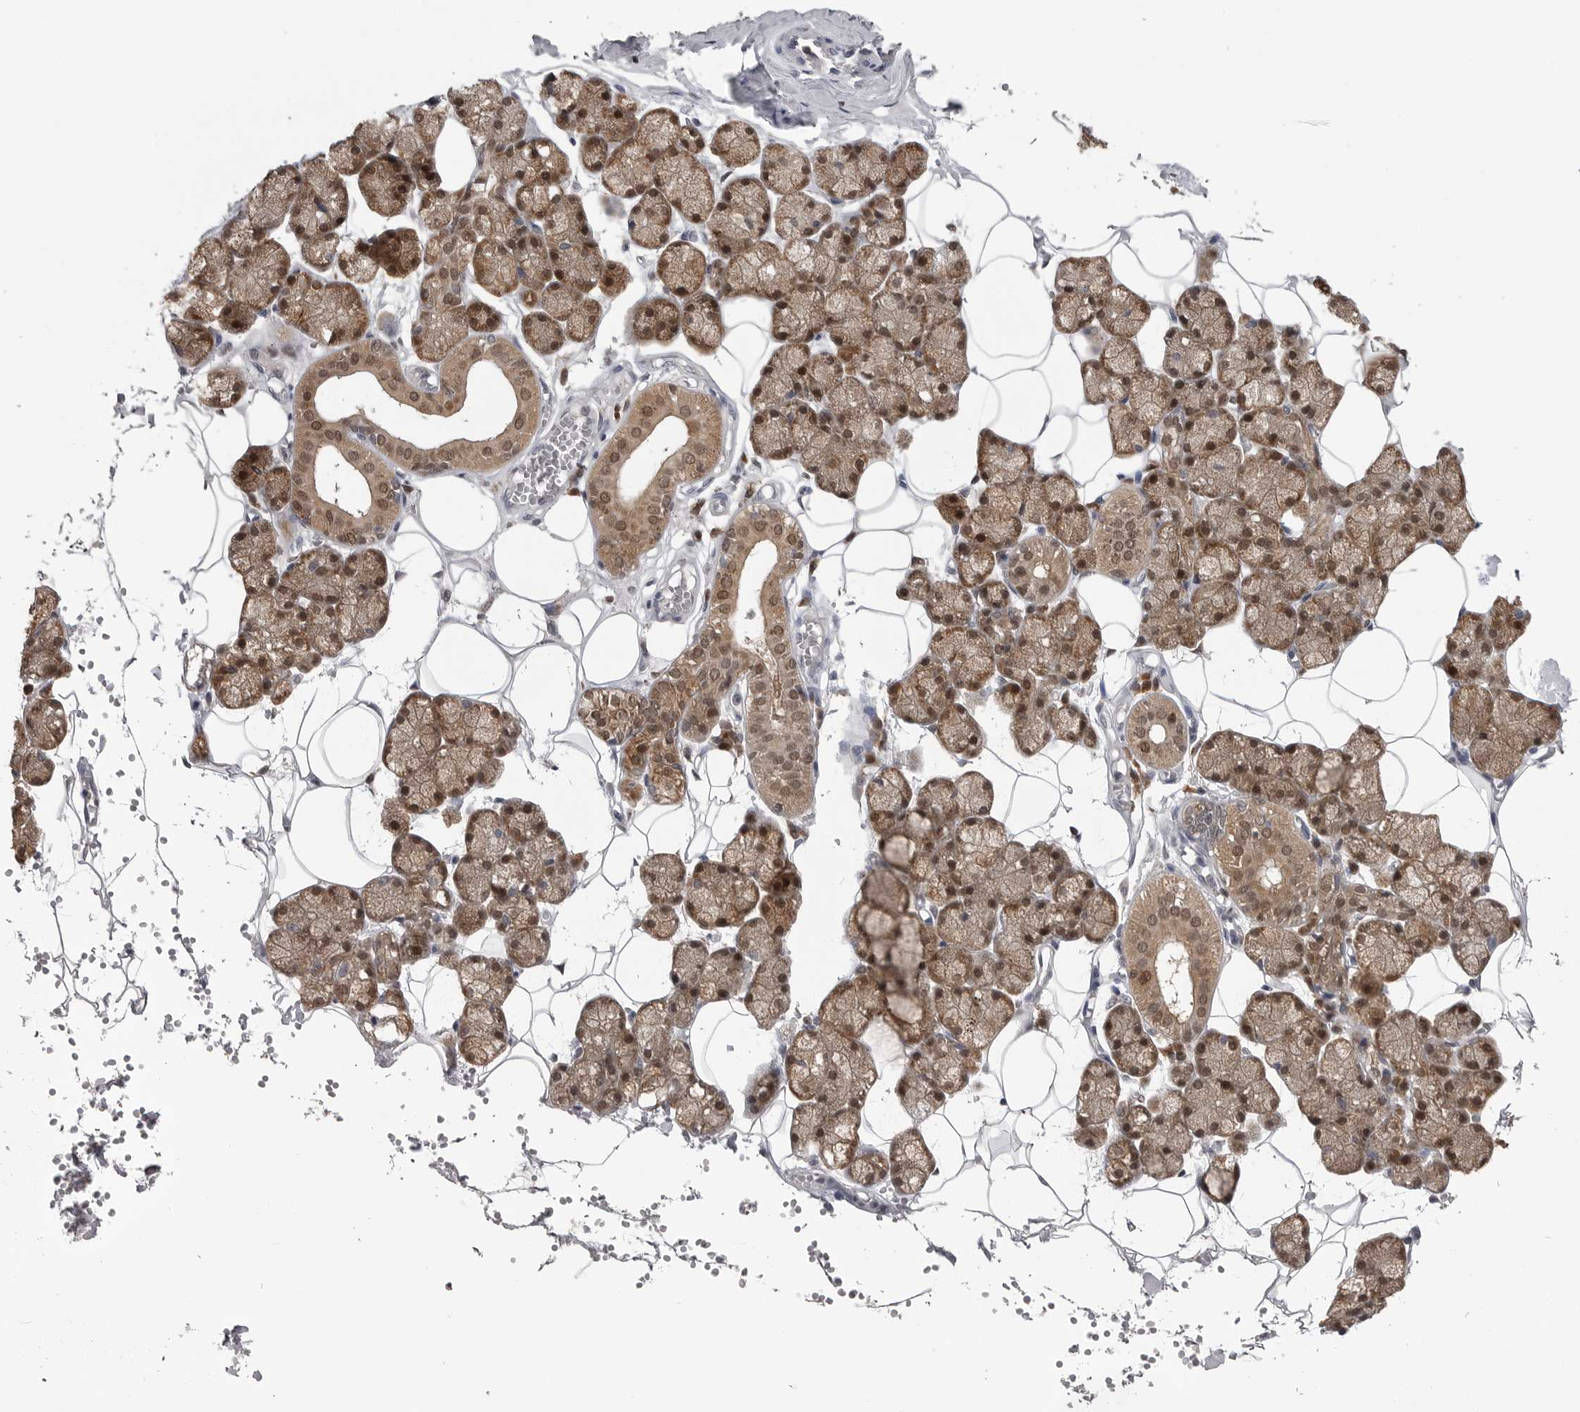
{"staining": {"intensity": "moderate", "quantity": ">75%", "location": "cytoplasmic/membranous,nuclear"}, "tissue": "salivary gland", "cell_type": "Glandular cells", "image_type": "normal", "snomed": [{"axis": "morphology", "description": "Normal tissue, NOS"}, {"axis": "topography", "description": "Salivary gland"}], "caption": "Approximately >75% of glandular cells in normal human salivary gland demonstrate moderate cytoplasmic/membranous,nuclear protein expression as visualized by brown immunohistochemical staining.", "gene": "MAPK13", "patient": {"sex": "male", "age": 62}}